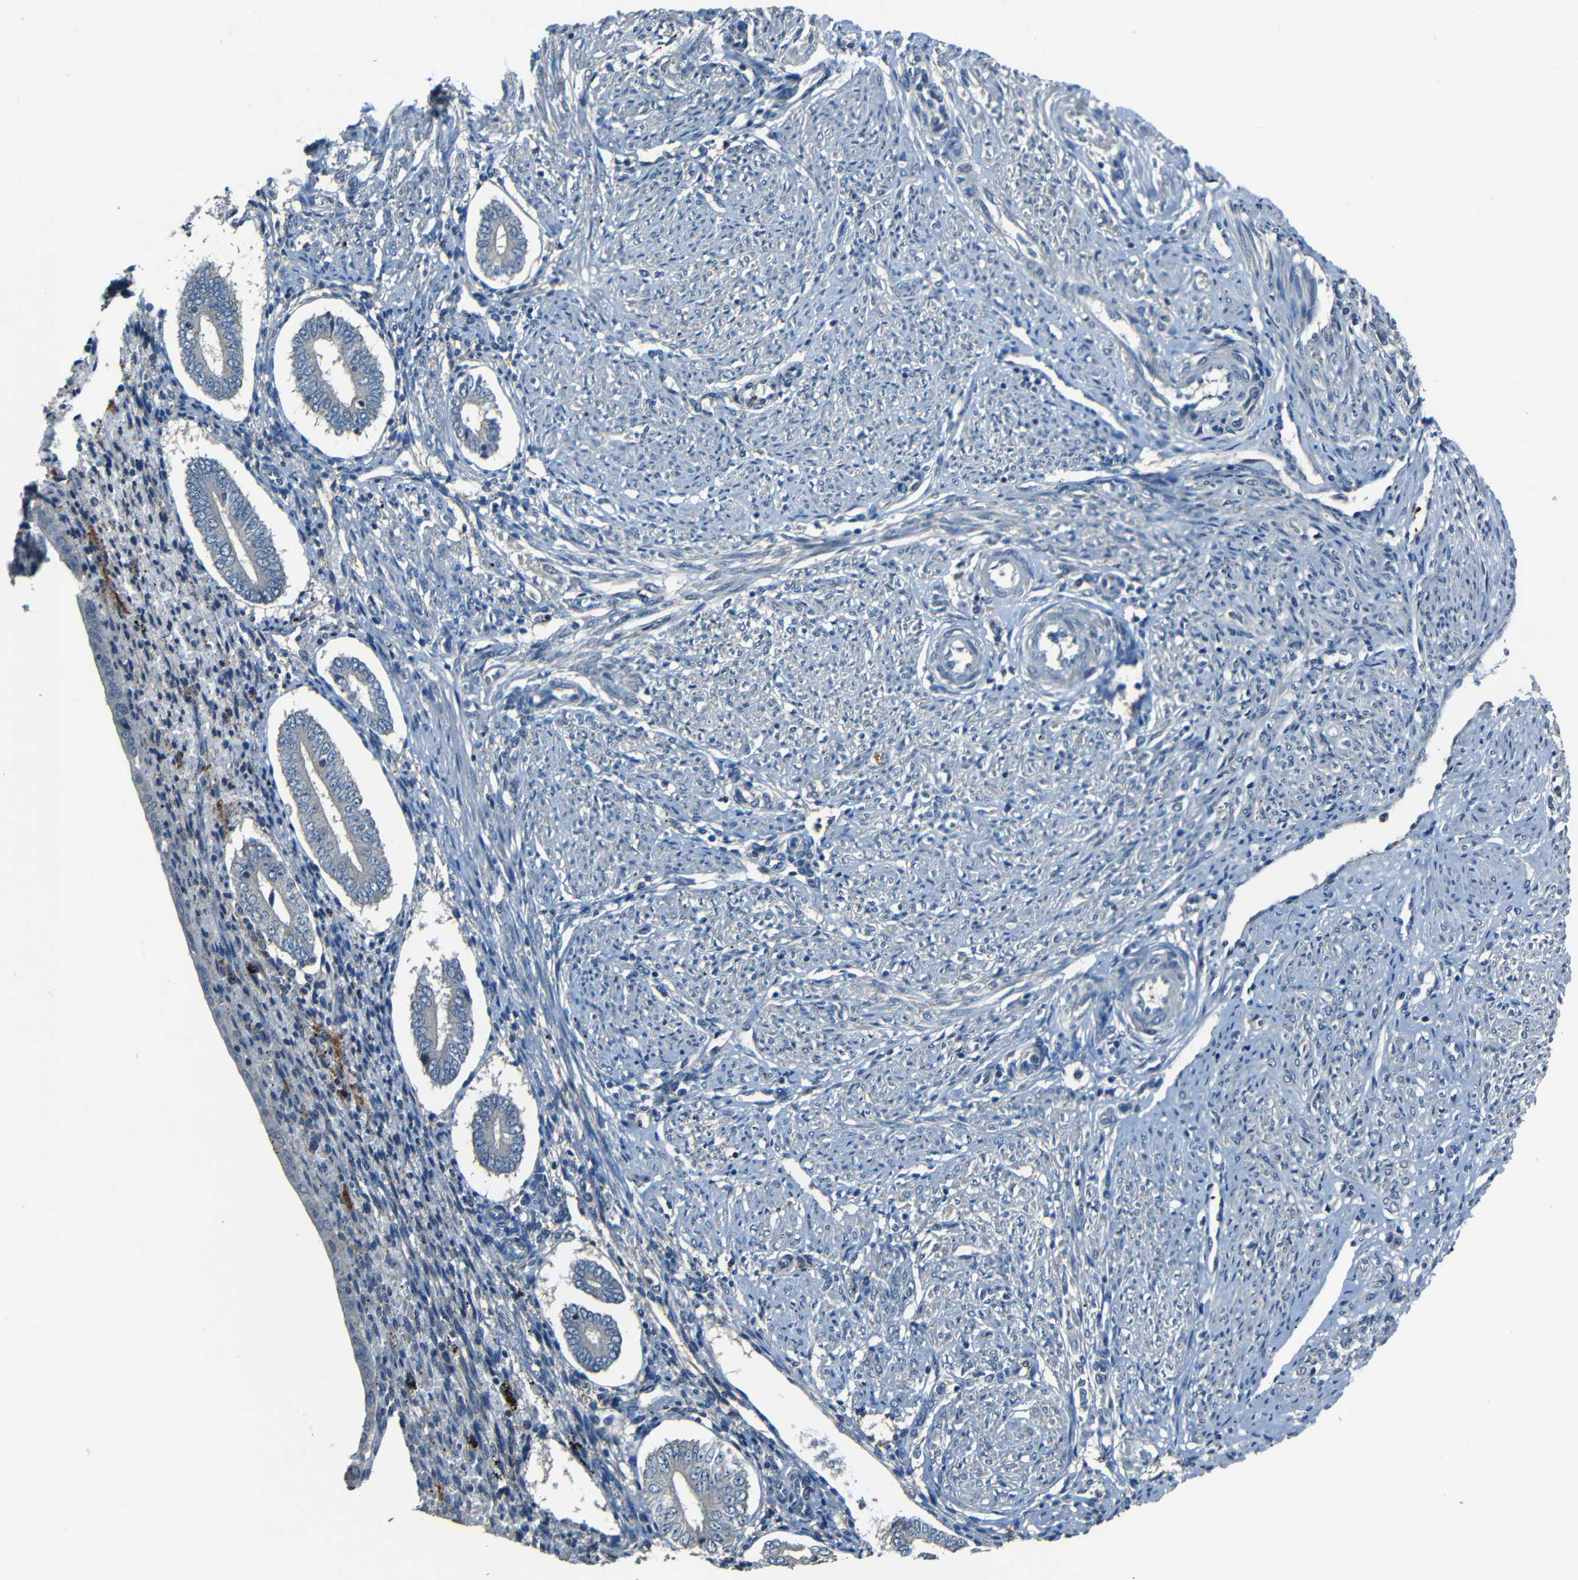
{"staining": {"intensity": "negative", "quantity": "none", "location": "none"}, "tissue": "endometrium", "cell_type": "Cells in endometrial stroma", "image_type": "normal", "snomed": [{"axis": "morphology", "description": "Normal tissue, NOS"}, {"axis": "topography", "description": "Endometrium"}], "caption": "High magnification brightfield microscopy of unremarkable endometrium stained with DAB (brown) and counterstained with hematoxylin (blue): cells in endometrial stroma show no significant expression. Nuclei are stained in blue.", "gene": "SLA", "patient": {"sex": "female", "age": 42}}